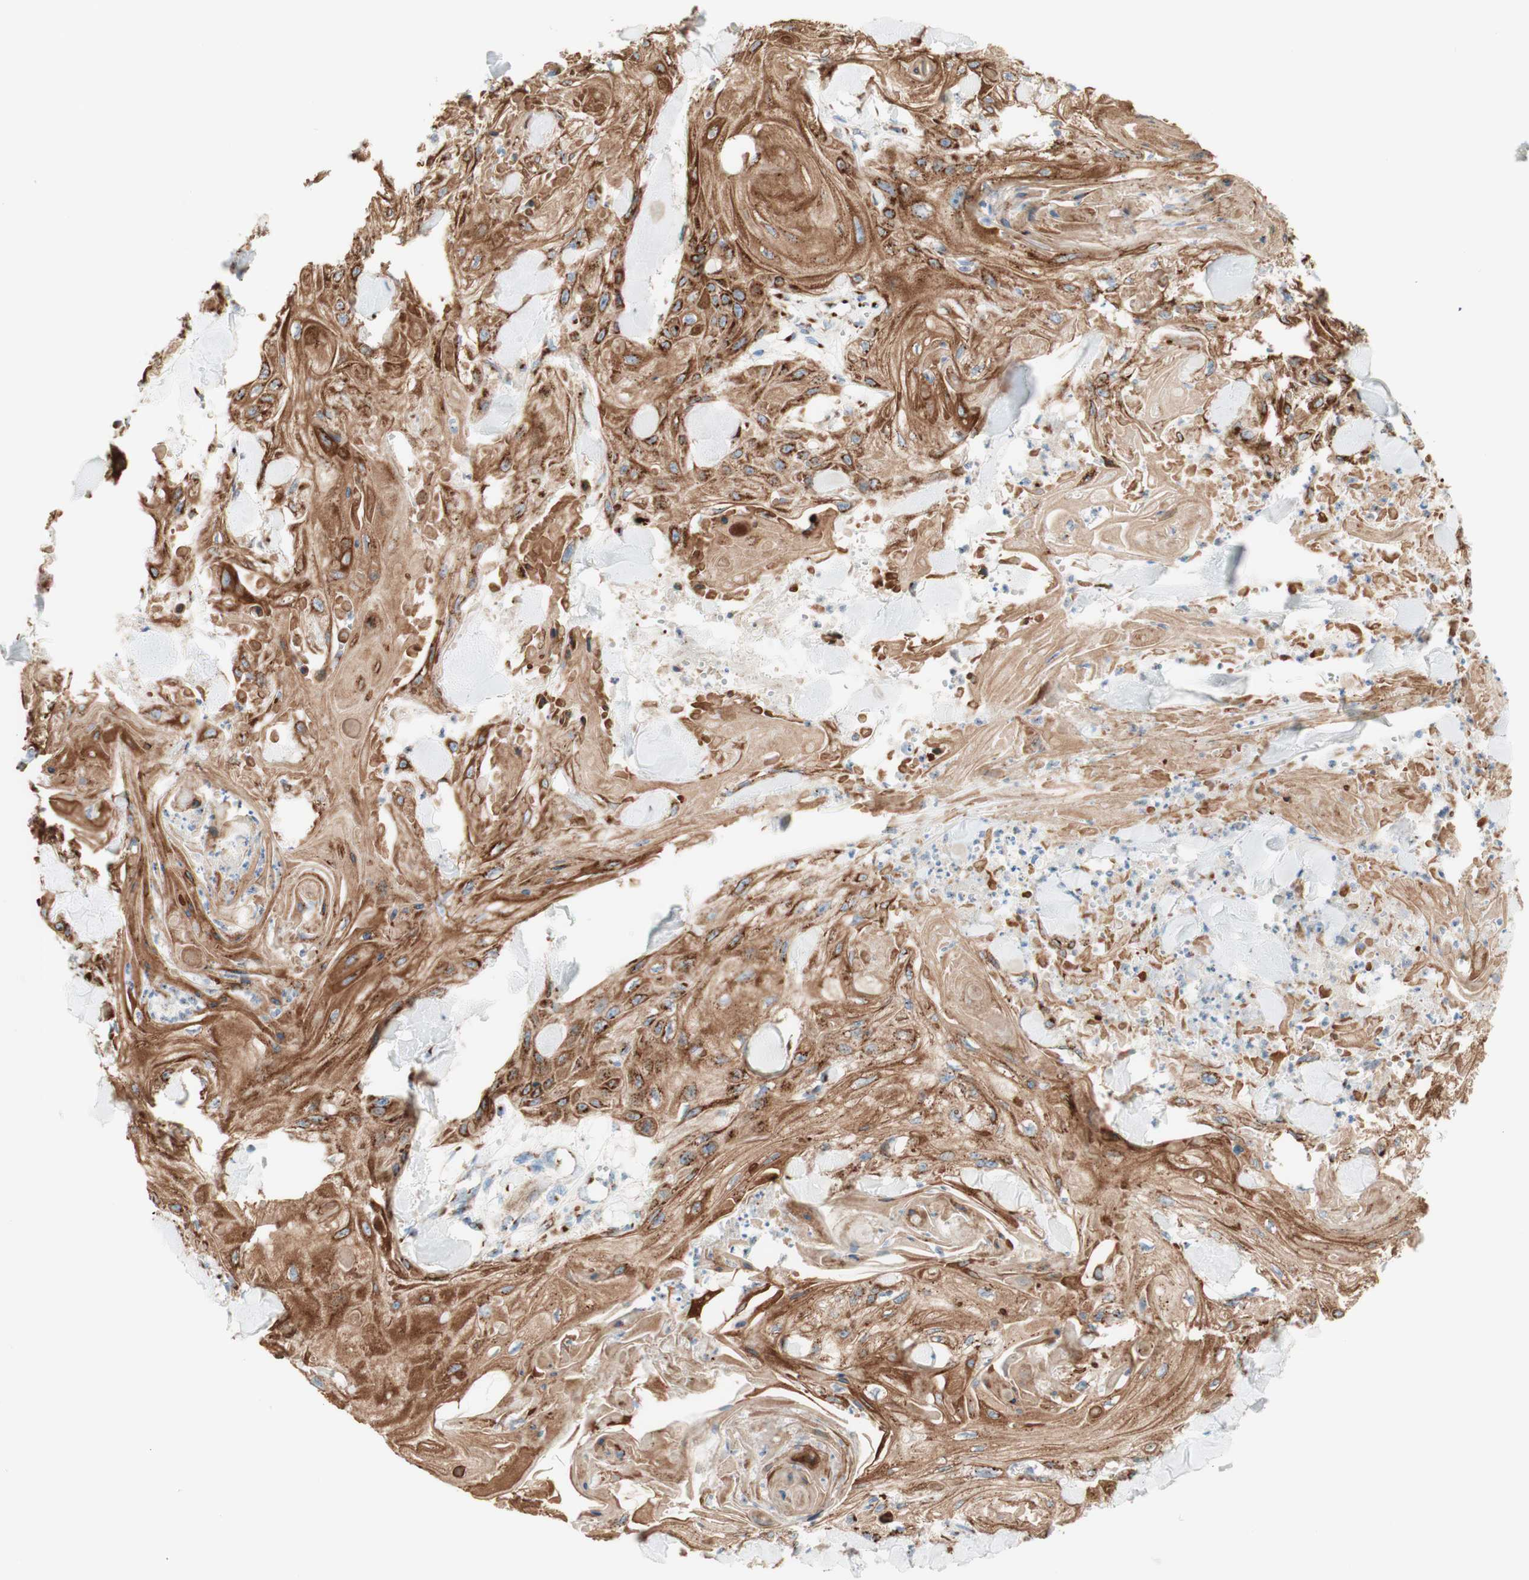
{"staining": {"intensity": "strong", "quantity": ">75%", "location": "cytoplasmic/membranous"}, "tissue": "skin cancer", "cell_type": "Tumor cells", "image_type": "cancer", "snomed": [{"axis": "morphology", "description": "Squamous cell carcinoma, NOS"}, {"axis": "topography", "description": "Skin"}], "caption": "IHC (DAB) staining of human skin cancer reveals strong cytoplasmic/membranous protein positivity in approximately >75% of tumor cells.", "gene": "GOLGB1", "patient": {"sex": "male", "age": 74}}